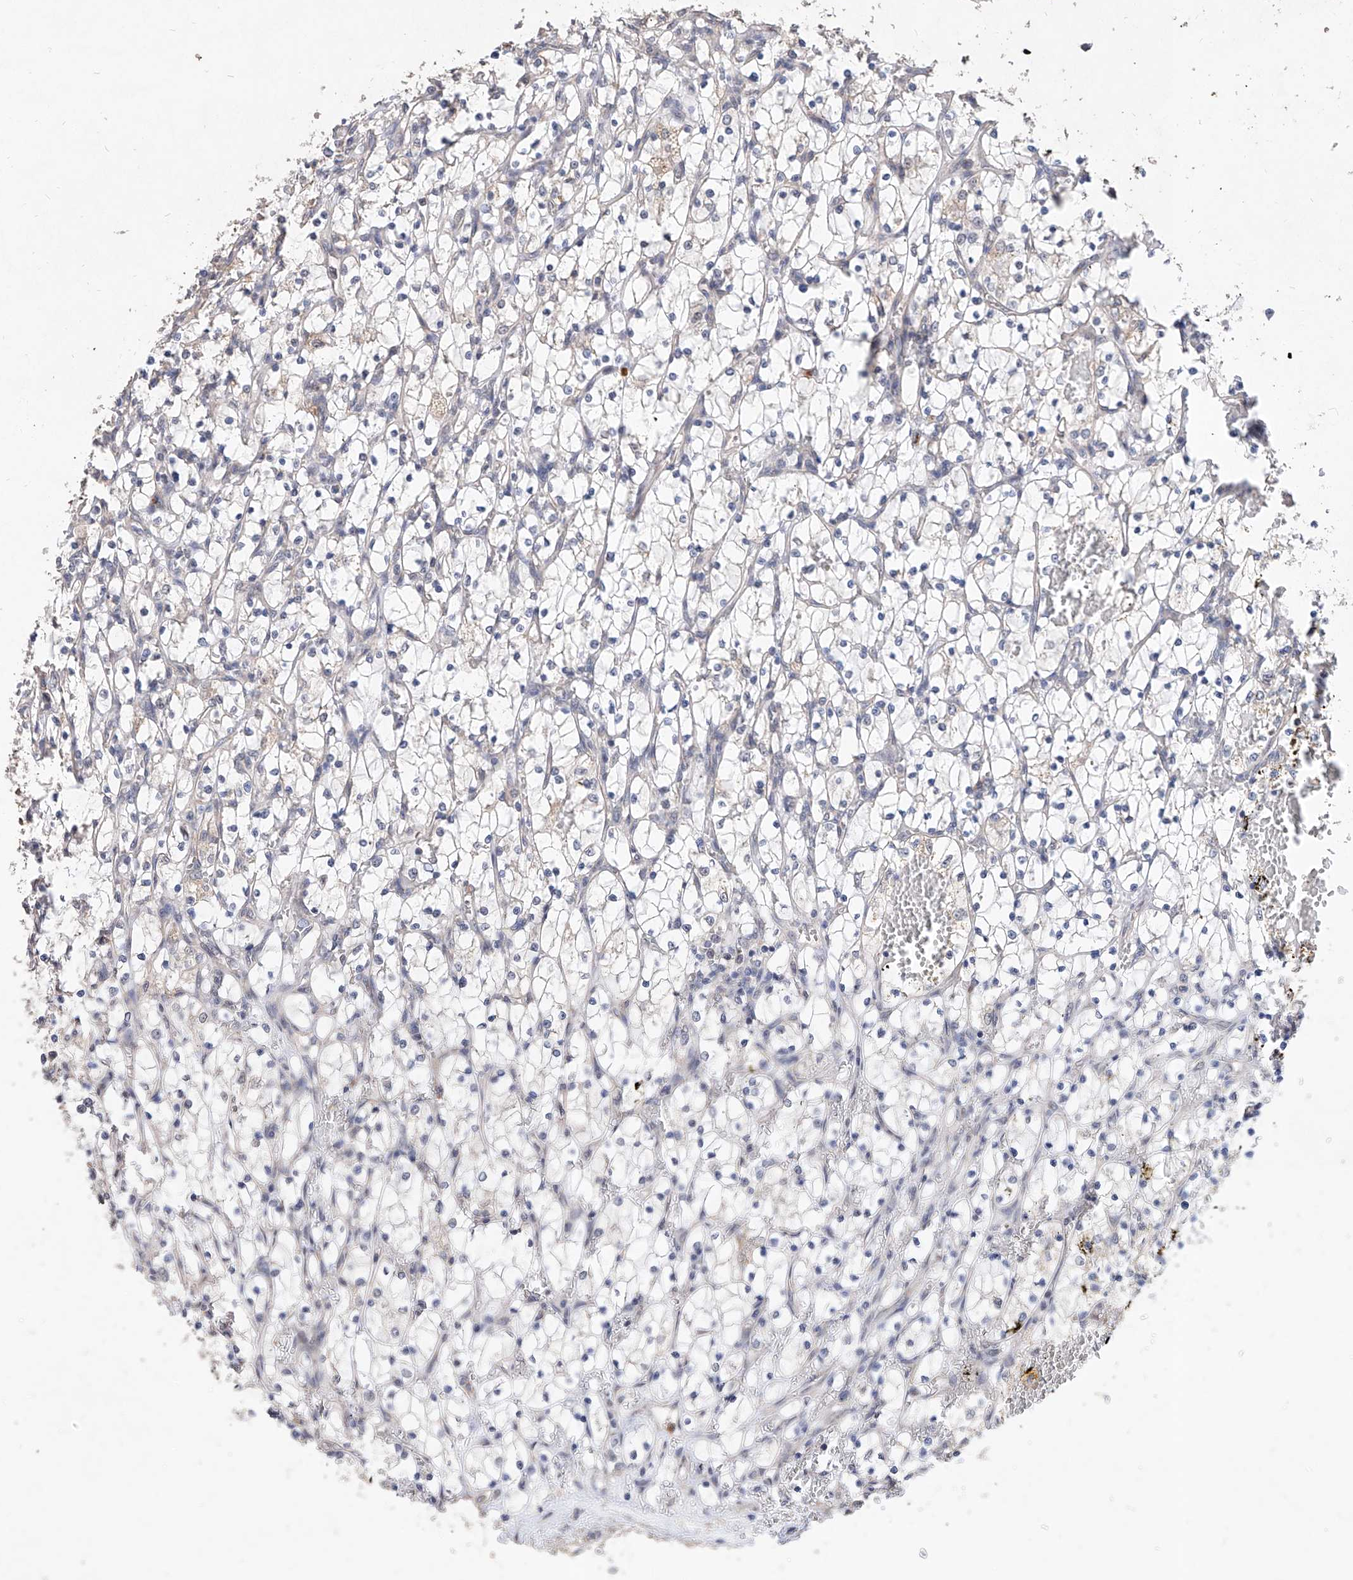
{"staining": {"intensity": "negative", "quantity": "none", "location": "none"}, "tissue": "renal cancer", "cell_type": "Tumor cells", "image_type": "cancer", "snomed": [{"axis": "morphology", "description": "Adenocarcinoma, NOS"}, {"axis": "topography", "description": "Kidney"}], "caption": "IHC image of neoplastic tissue: human renal cancer stained with DAB displays no significant protein staining in tumor cells.", "gene": "MFSD4B", "patient": {"sex": "female", "age": 69}}